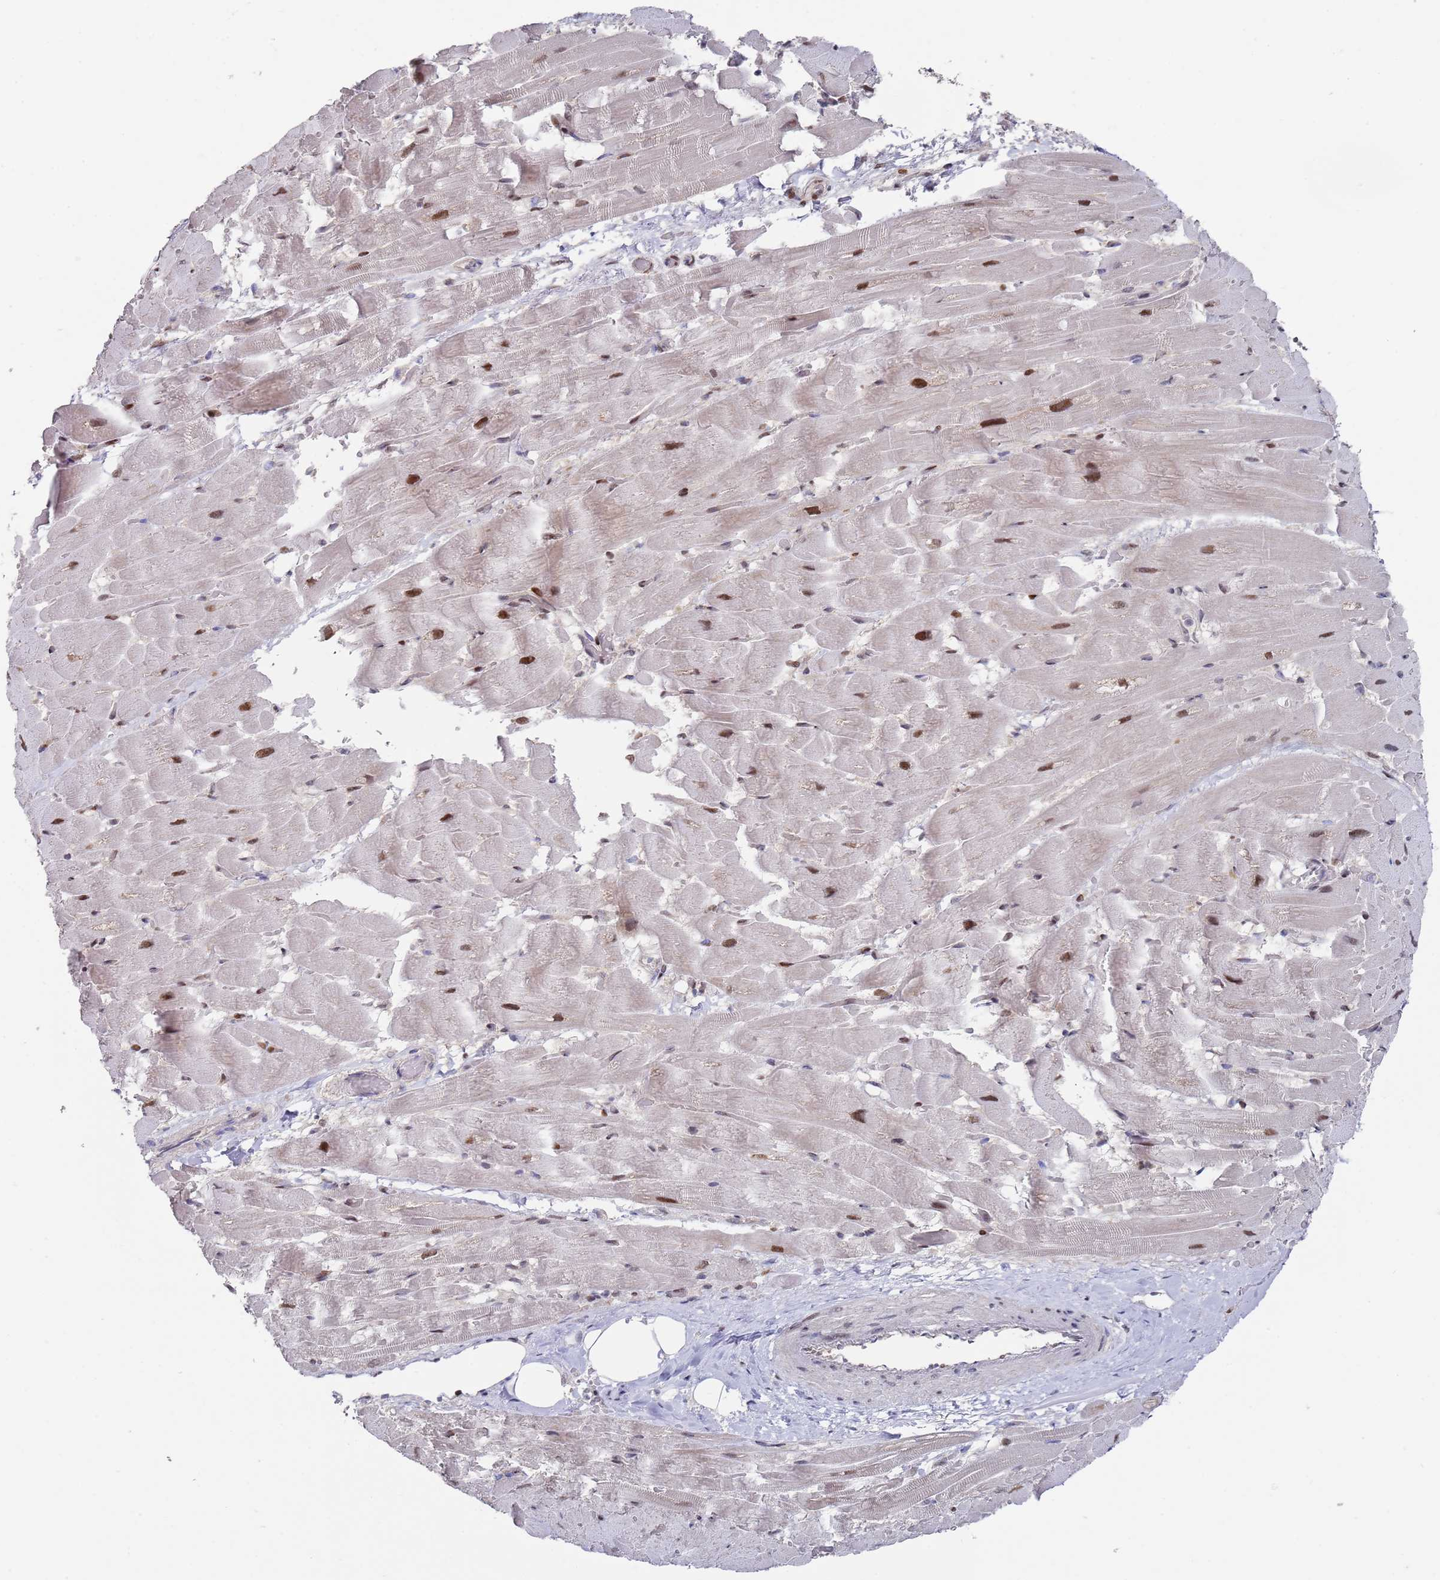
{"staining": {"intensity": "moderate", "quantity": "25%-75%", "location": "nuclear"}, "tissue": "heart muscle", "cell_type": "Cardiomyocytes", "image_type": "normal", "snomed": [{"axis": "morphology", "description": "Normal tissue, NOS"}, {"axis": "topography", "description": "Heart"}], "caption": "Heart muscle stained with a protein marker exhibits moderate staining in cardiomyocytes.", "gene": "COPS6", "patient": {"sex": "male", "age": 37}}